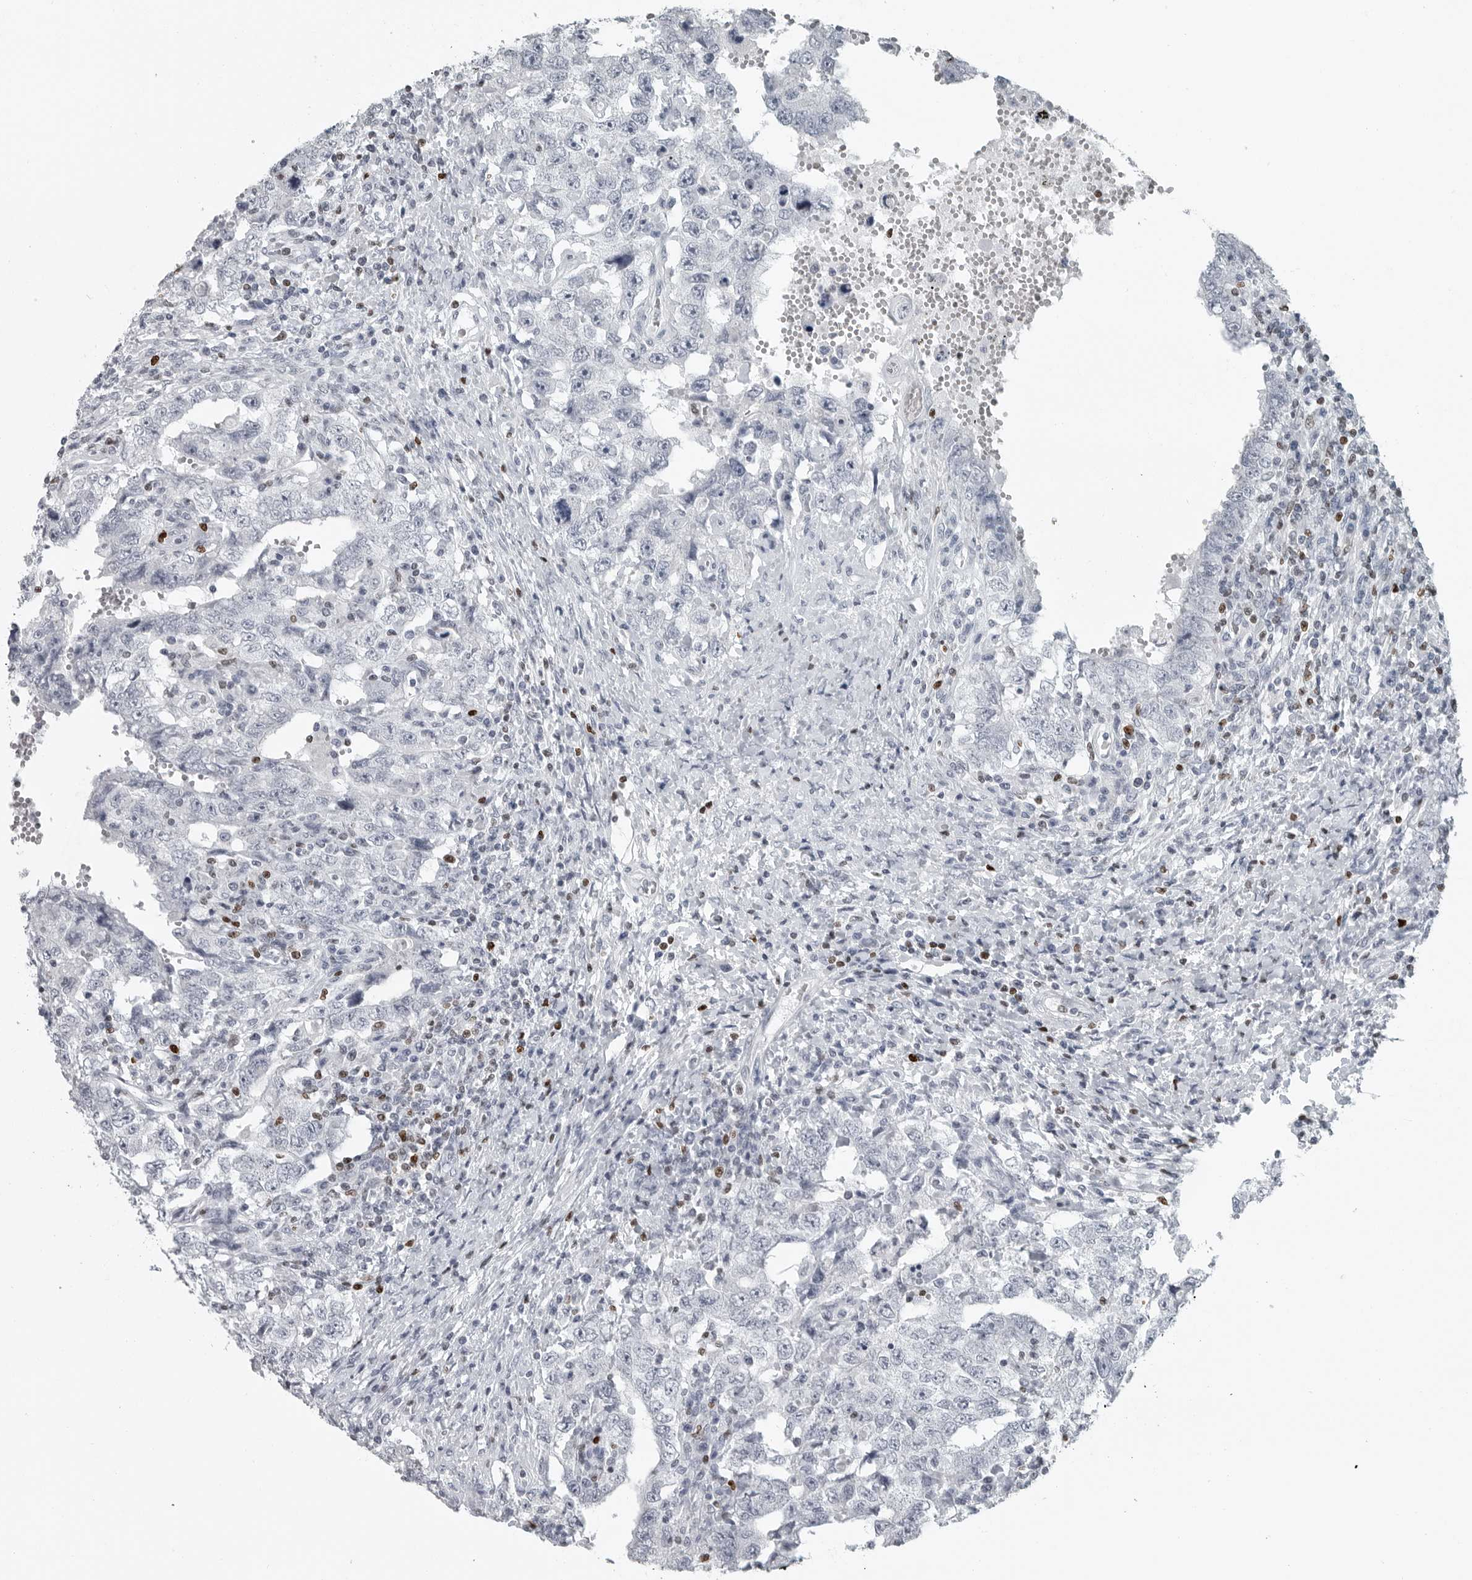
{"staining": {"intensity": "negative", "quantity": "none", "location": "none"}, "tissue": "testis cancer", "cell_type": "Tumor cells", "image_type": "cancer", "snomed": [{"axis": "morphology", "description": "Carcinoma, Embryonal, NOS"}, {"axis": "topography", "description": "Testis"}], "caption": "Image shows no protein positivity in tumor cells of embryonal carcinoma (testis) tissue.", "gene": "SATB2", "patient": {"sex": "male", "age": 26}}